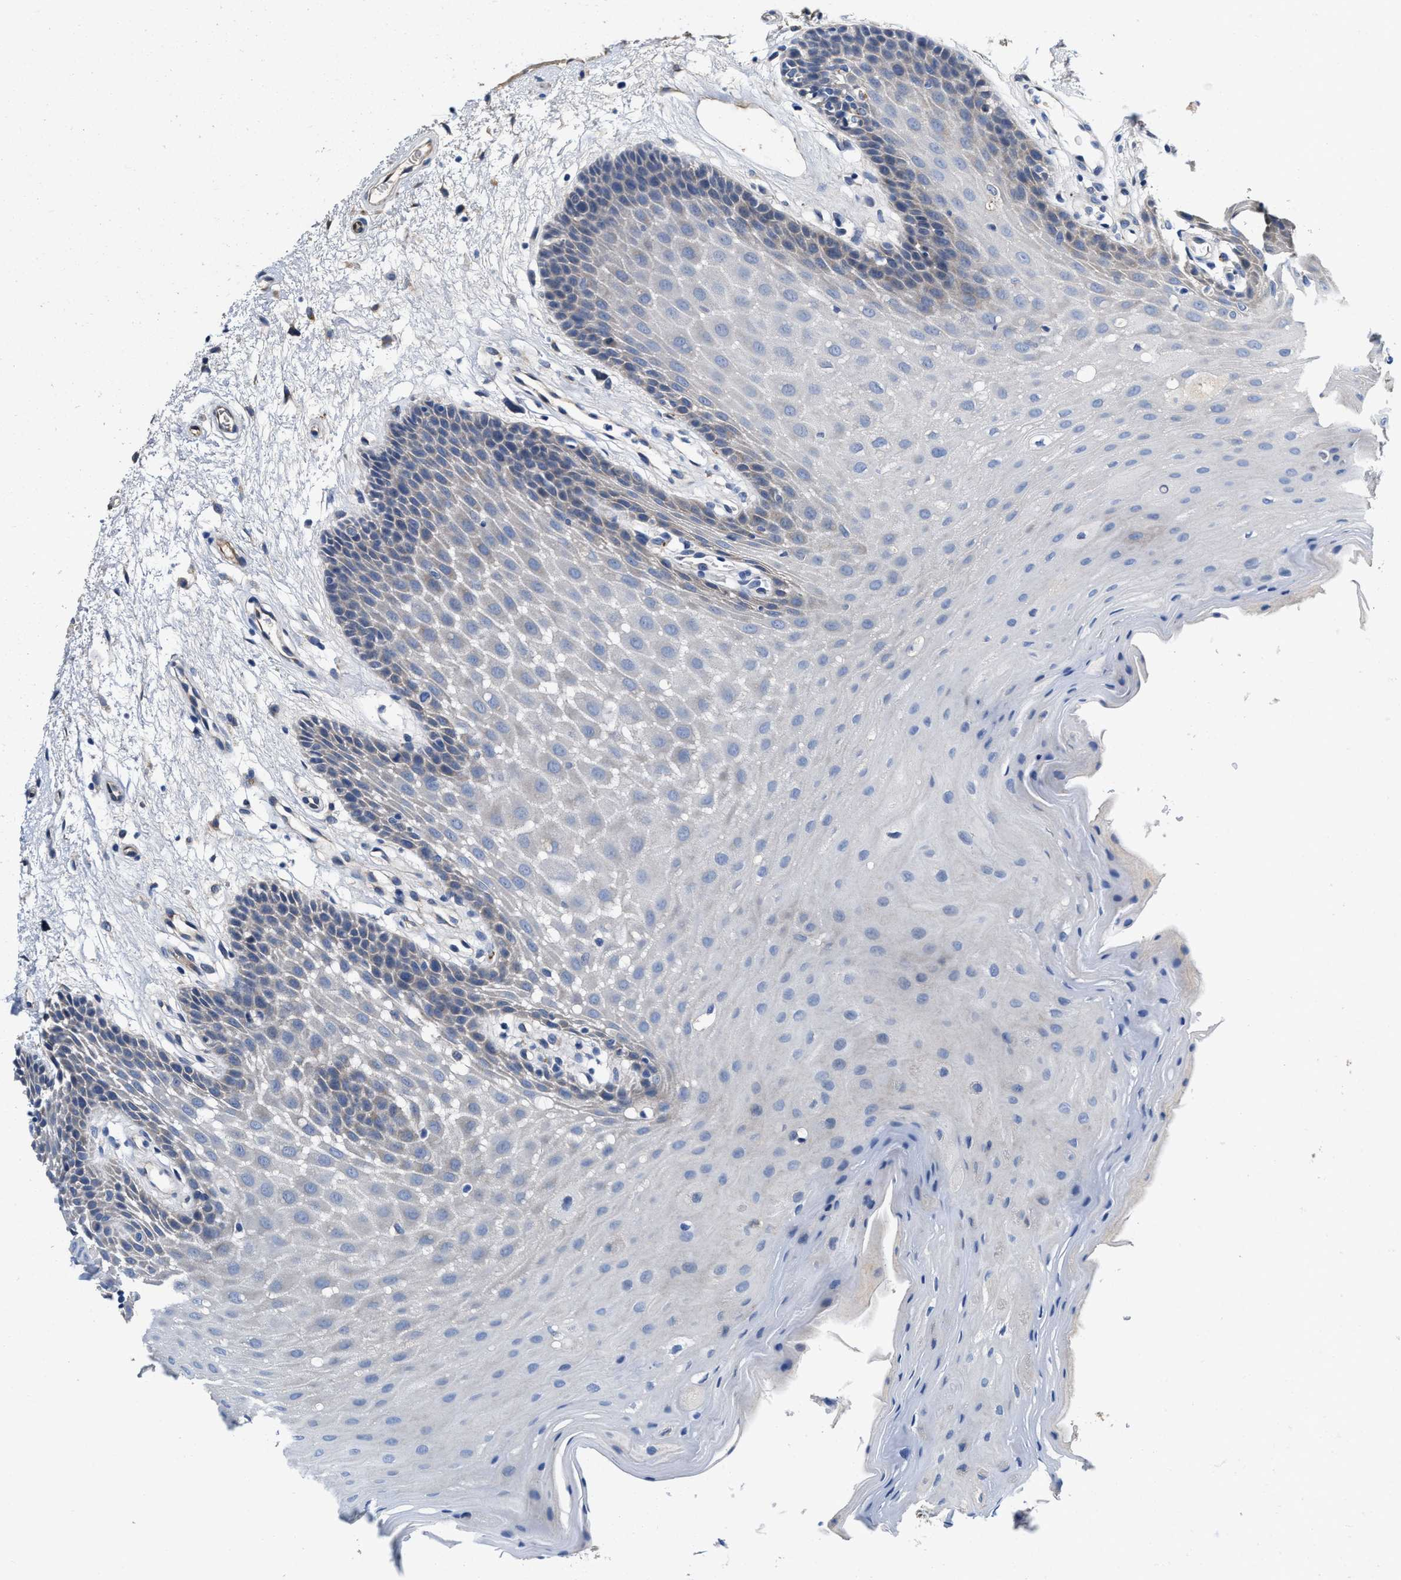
{"staining": {"intensity": "negative", "quantity": "none", "location": "none"}, "tissue": "oral mucosa", "cell_type": "Squamous epithelial cells", "image_type": "normal", "snomed": [{"axis": "morphology", "description": "Normal tissue, NOS"}, {"axis": "morphology", "description": "Squamous cell carcinoma, NOS"}, {"axis": "topography", "description": "Oral tissue"}, {"axis": "topography", "description": "Head-Neck"}], "caption": "IHC photomicrograph of benign oral mucosa: human oral mucosa stained with DAB demonstrates no significant protein positivity in squamous epithelial cells. The staining was performed using DAB to visualize the protein expression in brown, while the nuclei were stained in blue with hematoxylin (Magnification: 20x).", "gene": "PEG10", "patient": {"sex": "male", "age": 71}}